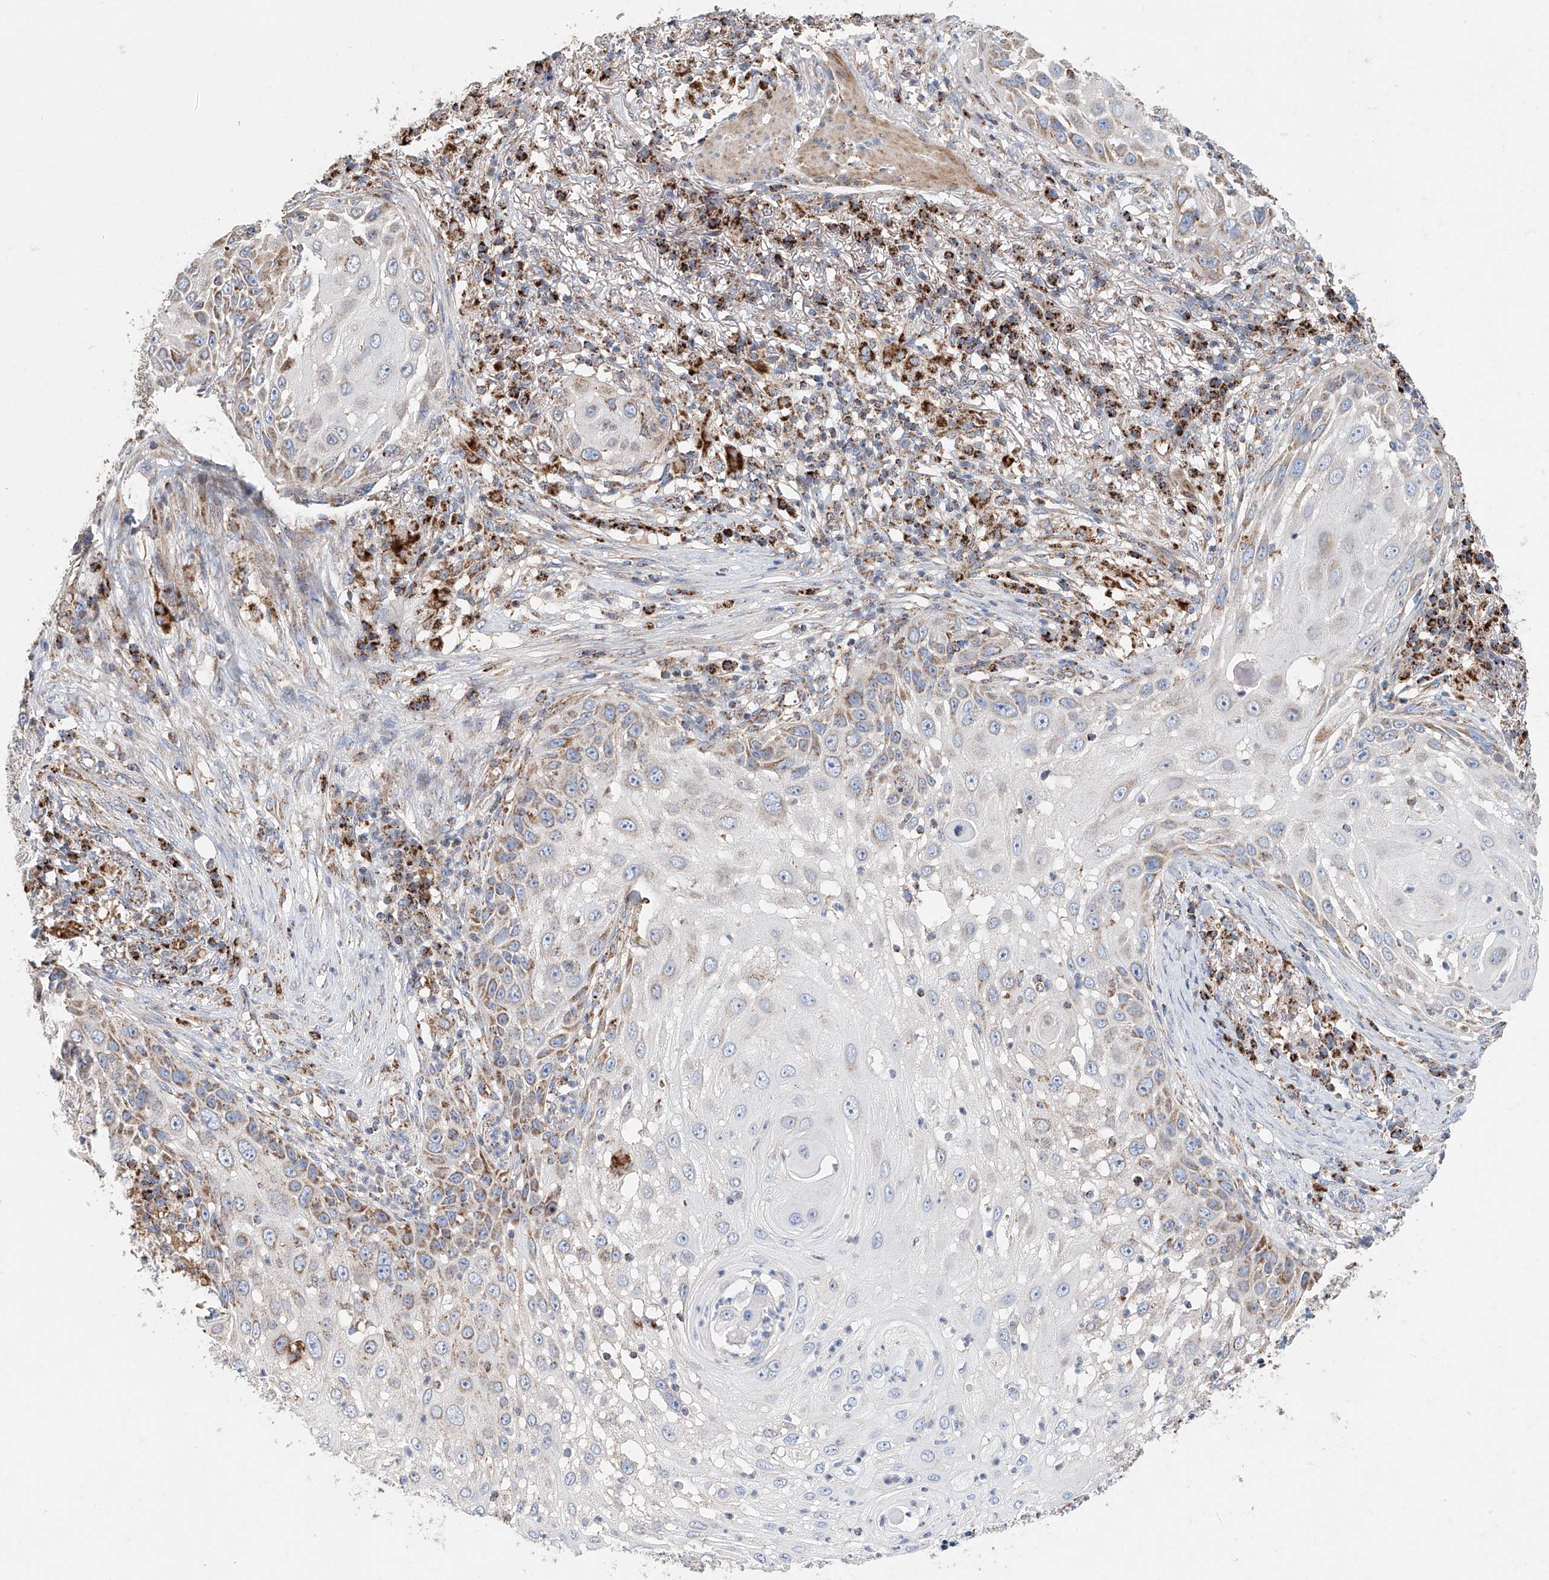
{"staining": {"intensity": "moderate", "quantity": "<25%", "location": "cytoplasmic/membranous"}, "tissue": "skin cancer", "cell_type": "Tumor cells", "image_type": "cancer", "snomed": [{"axis": "morphology", "description": "Squamous cell carcinoma, NOS"}, {"axis": "topography", "description": "Skin"}], "caption": "Immunohistochemical staining of human skin cancer (squamous cell carcinoma) exhibits low levels of moderate cytoplasmic/membranous expression in about <25% of tumor cells.", "gene": "MCL1", "patient": {"sex": "female", "age": 44}}